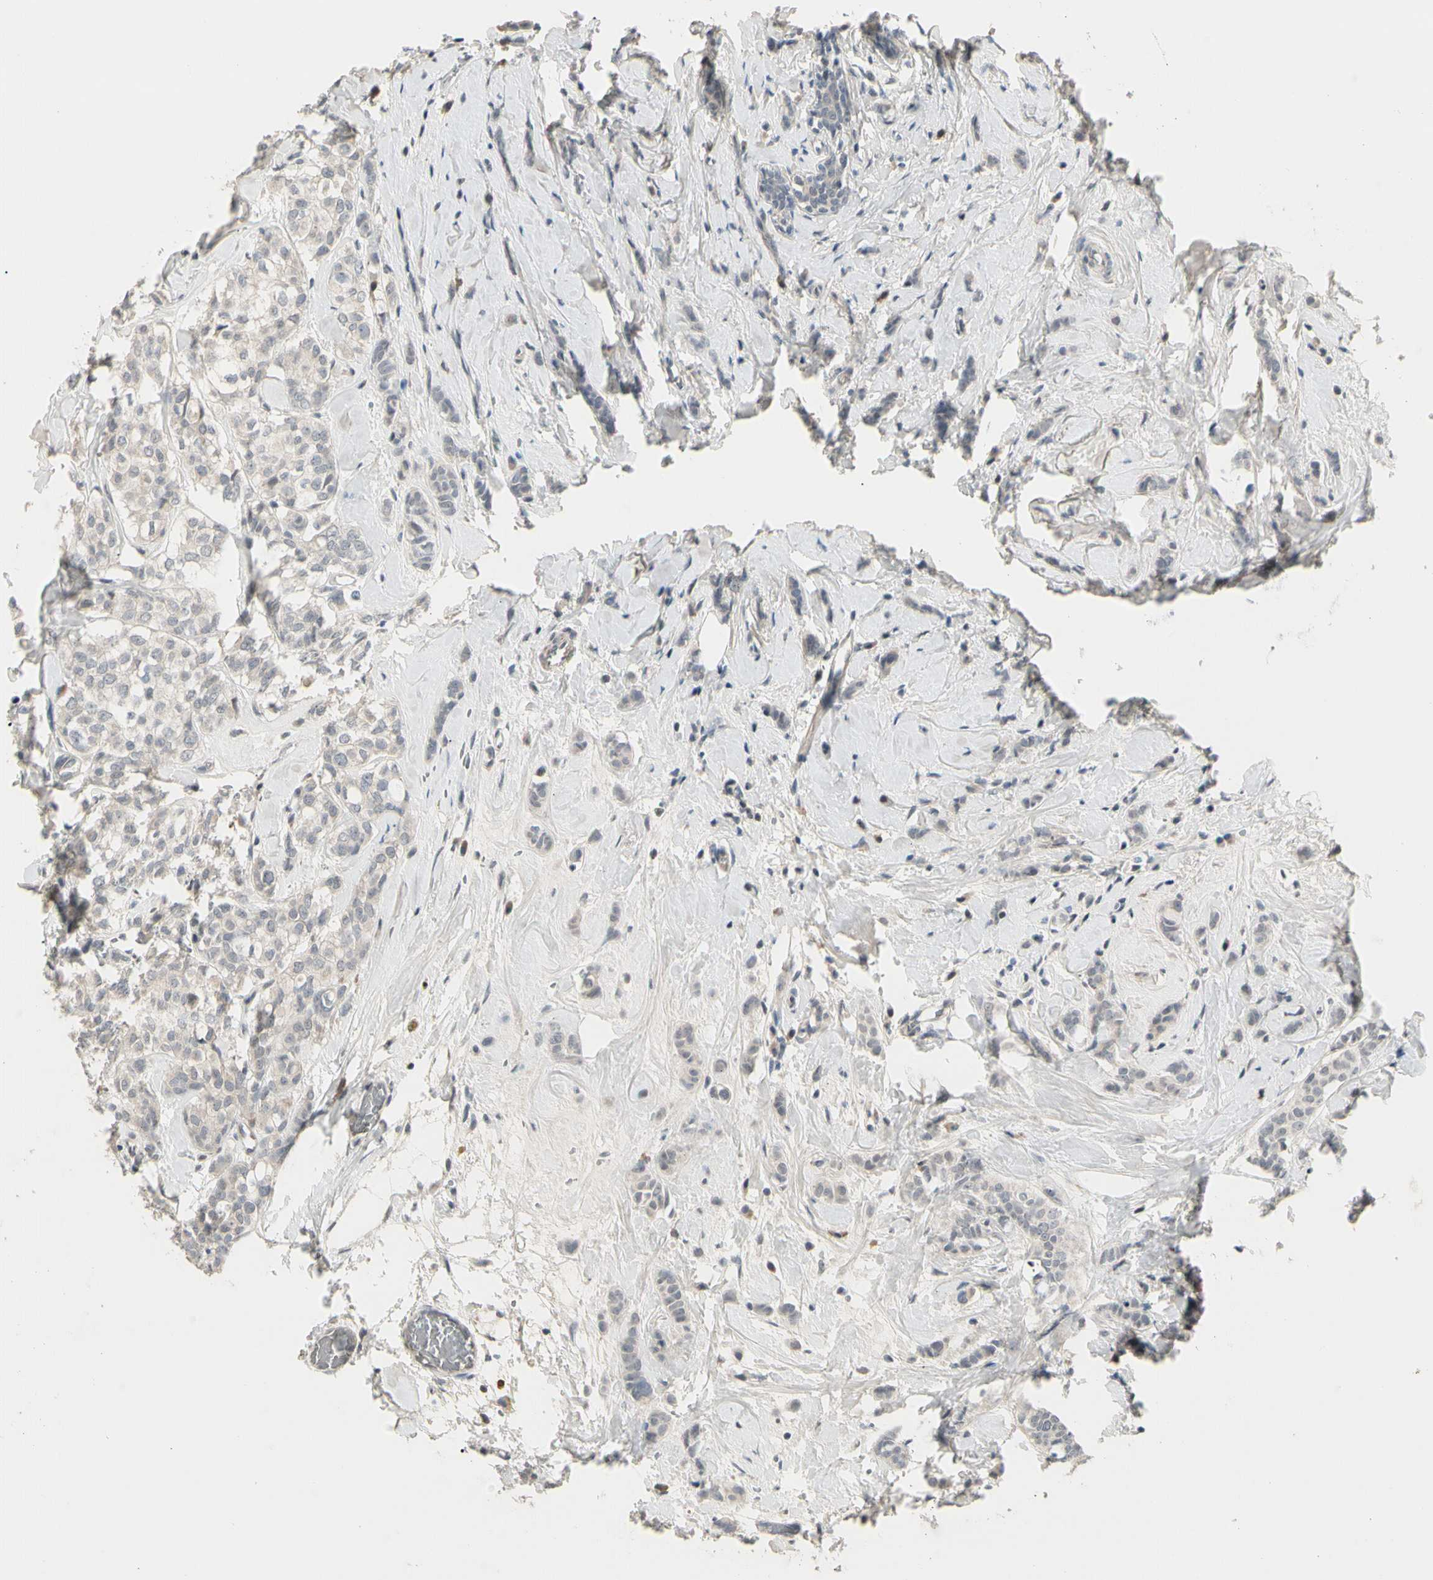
{"staining": {"intensity": "negative", "quantity": "none", "location": "none"}, "tissue": "breast cancer", "cell_type": "Tumor cells", "image_type": "cancer", "snomed": [{"axis": "morphology", "description": "Lobular carcinoma"}, {"axis": "topography", "description": "Breast"}], "caption": "Tumor cells show no significant staining in lobular carcinoma (breast).", "gene": "GREM1", "patient": {"sex": "female", "age": 60}}